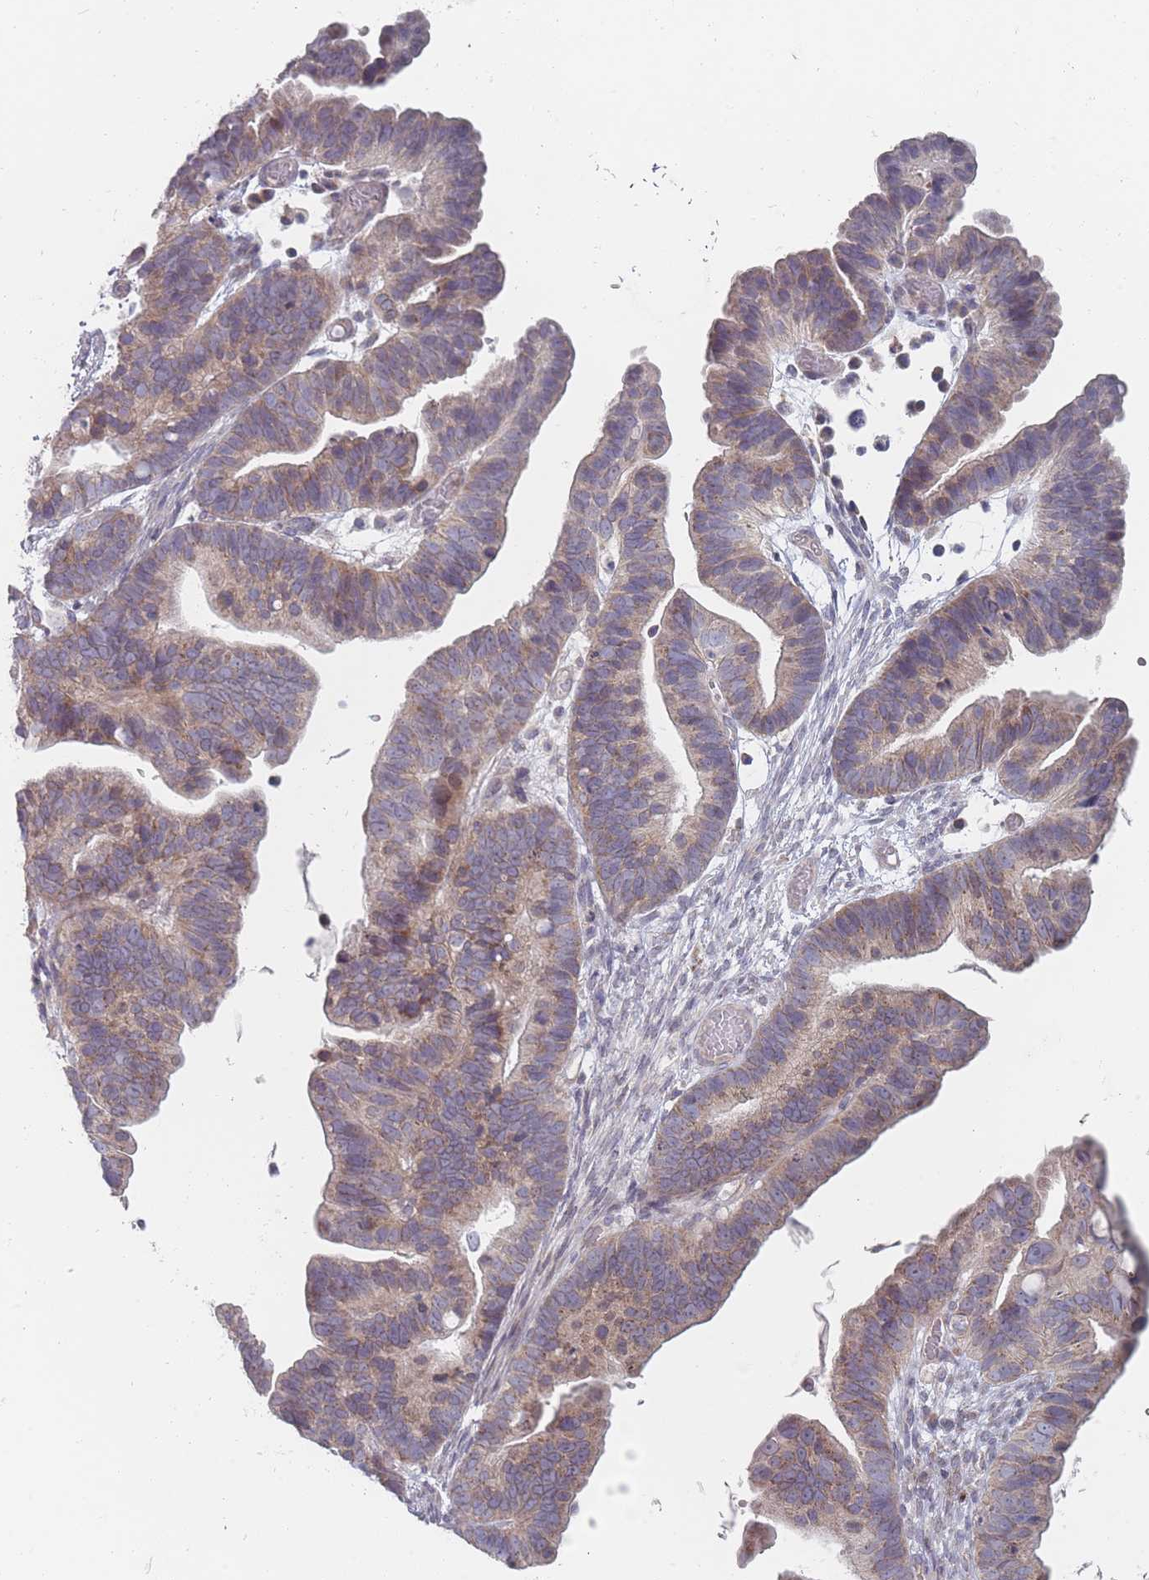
{"staining": {"intensity": "weak", "quantity": "25%-75%", "location": "cytoplasmic/membranous"}, "tissue": "ovarian cancer", "cell_type": "Tumor cells", "image_type": "cancer", "snomed": [{"axis": "morphology", "description": "Cystadenocarcinoma, serous, NOS"}, {"axis": "topography", "description": "Ovary"}], "caption": "Tumor cells show low levels of weak cytoplasmic/membranous expression in about 25%-75% of cells in ovarian cancer (serous cystadenocarcinoma).", "gene": "PCDH12", "patient": {"sex": "female", "age": 56}}